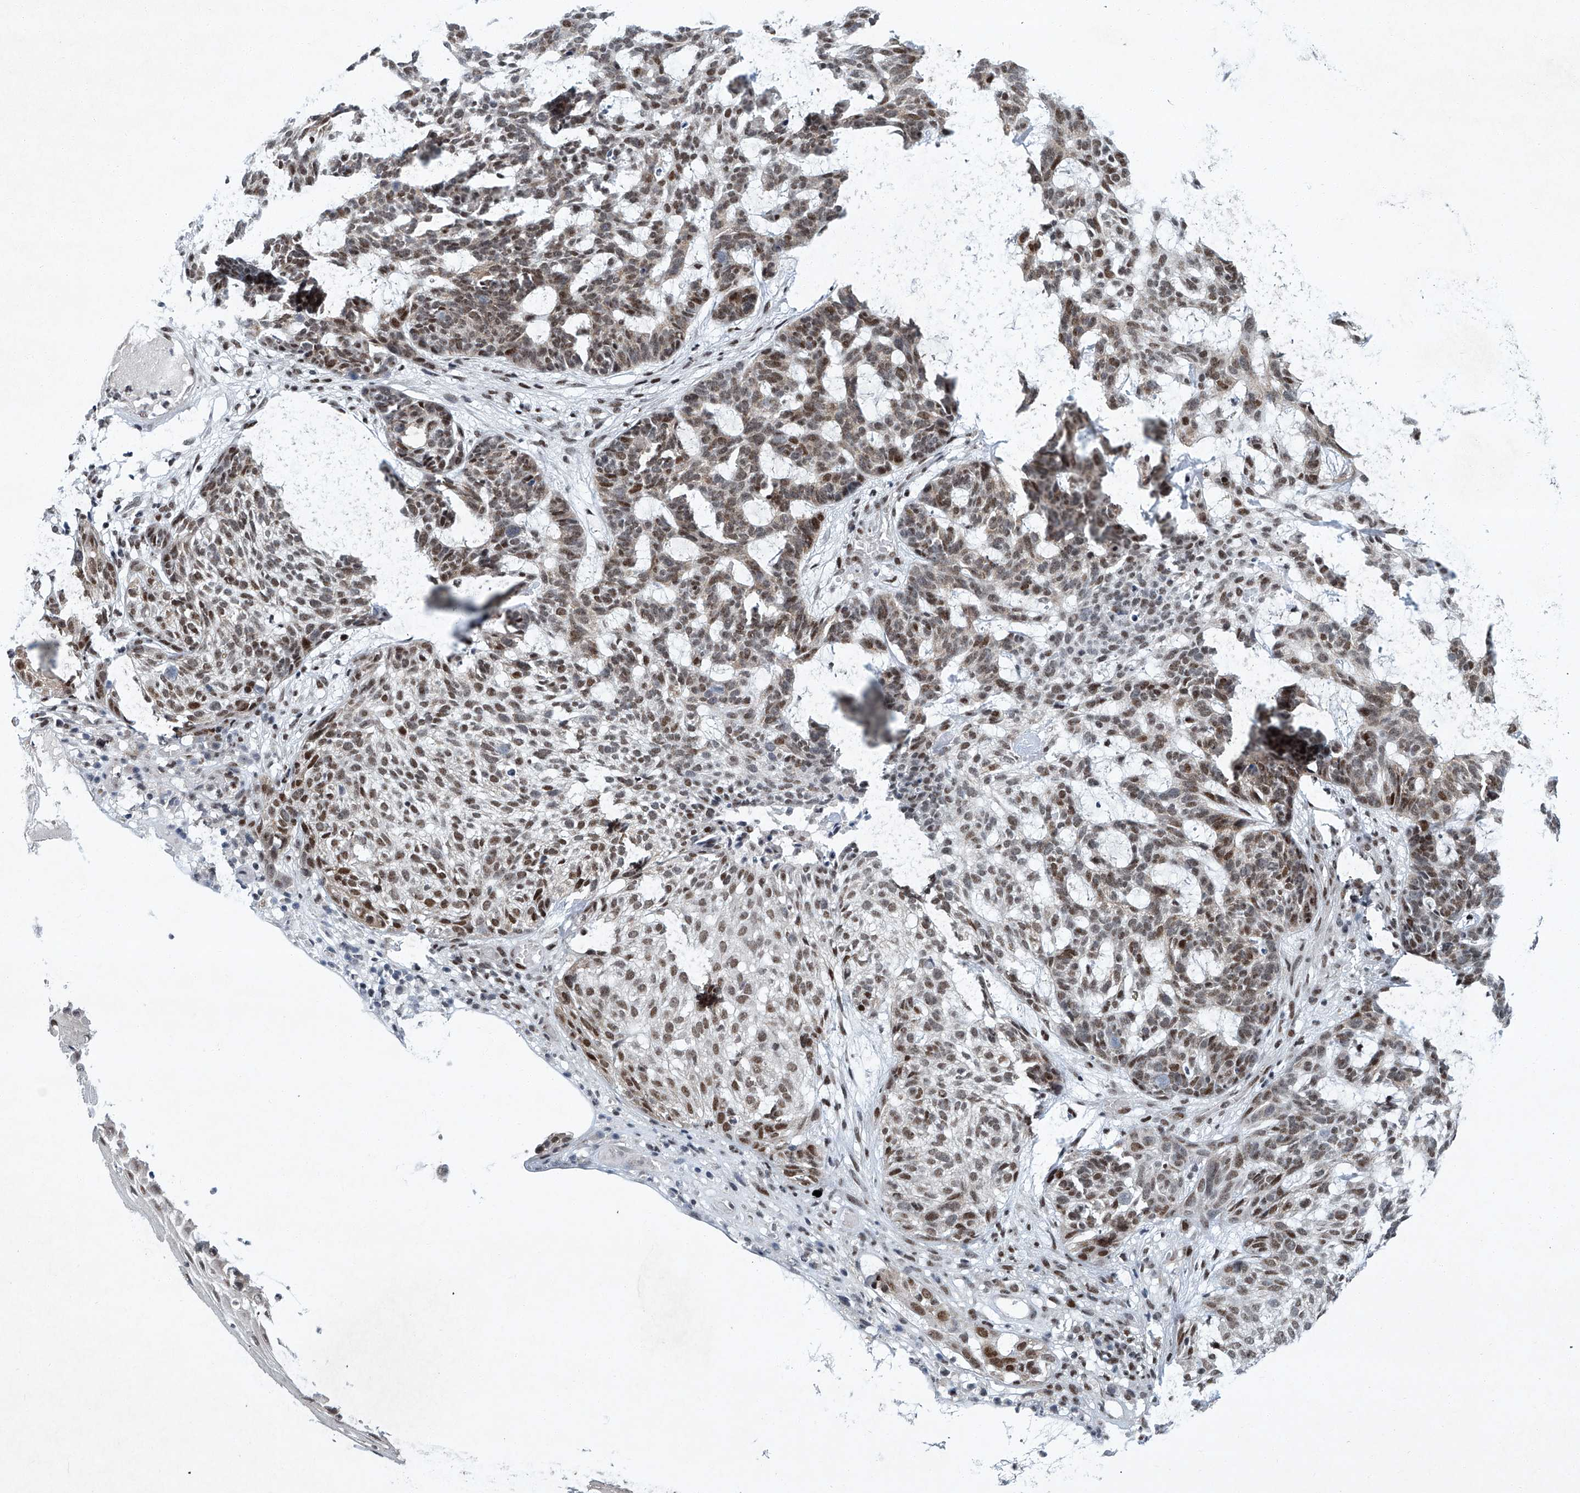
{"staining": {"intensity": "moderate", "quantity": ">75%", "location": "nuclear"}, "tissue": "skin cancer", "cell_type": "Tumor cells", "image_type": "cancer", "snomed": [{"axis": "morphology", "description": "Basal cell carcinoma"}, {"axis": "topography", "description": "Skin"}], "caption": "Protein staining reveals moderate nuclear expression in approximately >75% of tumor cells in skin cancer (basal cell carcinoma).", "gene": "TFDP1", "patient": {"sex": "male", "age": 85}}